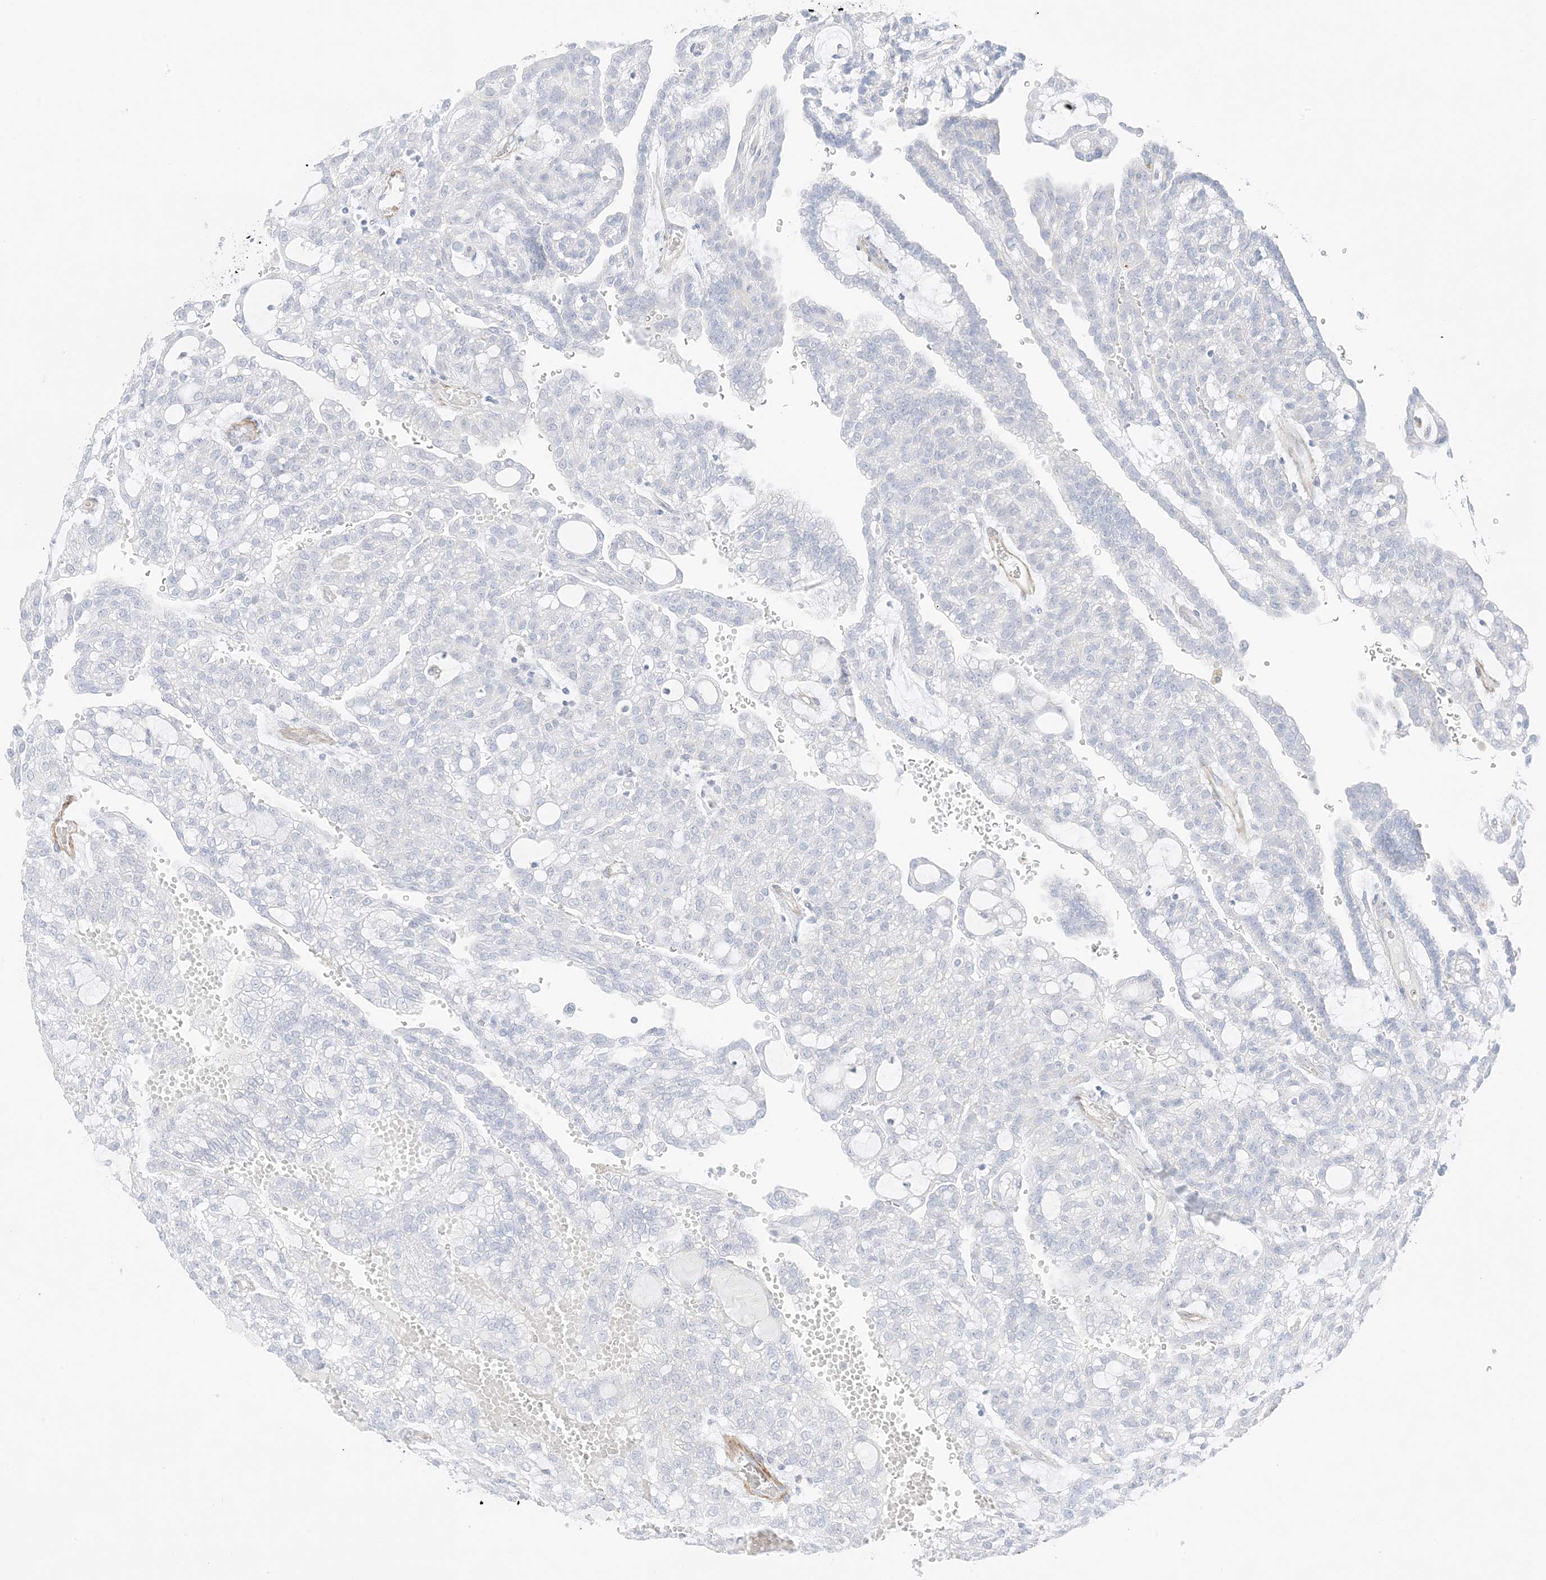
{"staining": {"intensity": "negative", "quantity": "none", "location": "none"}, "tissue": "renal cancer", "cell_type": "Tumor cells", "image_type": "cancer", "snomed": [{"axis": "morphology", "description": "Adenocarcinoma, NOS"}, {"axis": "topography", "description": "Kidney"}], "caption": "Immunohistochemistry of renal cancer (adenocarcinoma) displays no positivity in tumor cells.", "gene": "SLC22A13", "patient": {"sex": "male", "age": 63}}